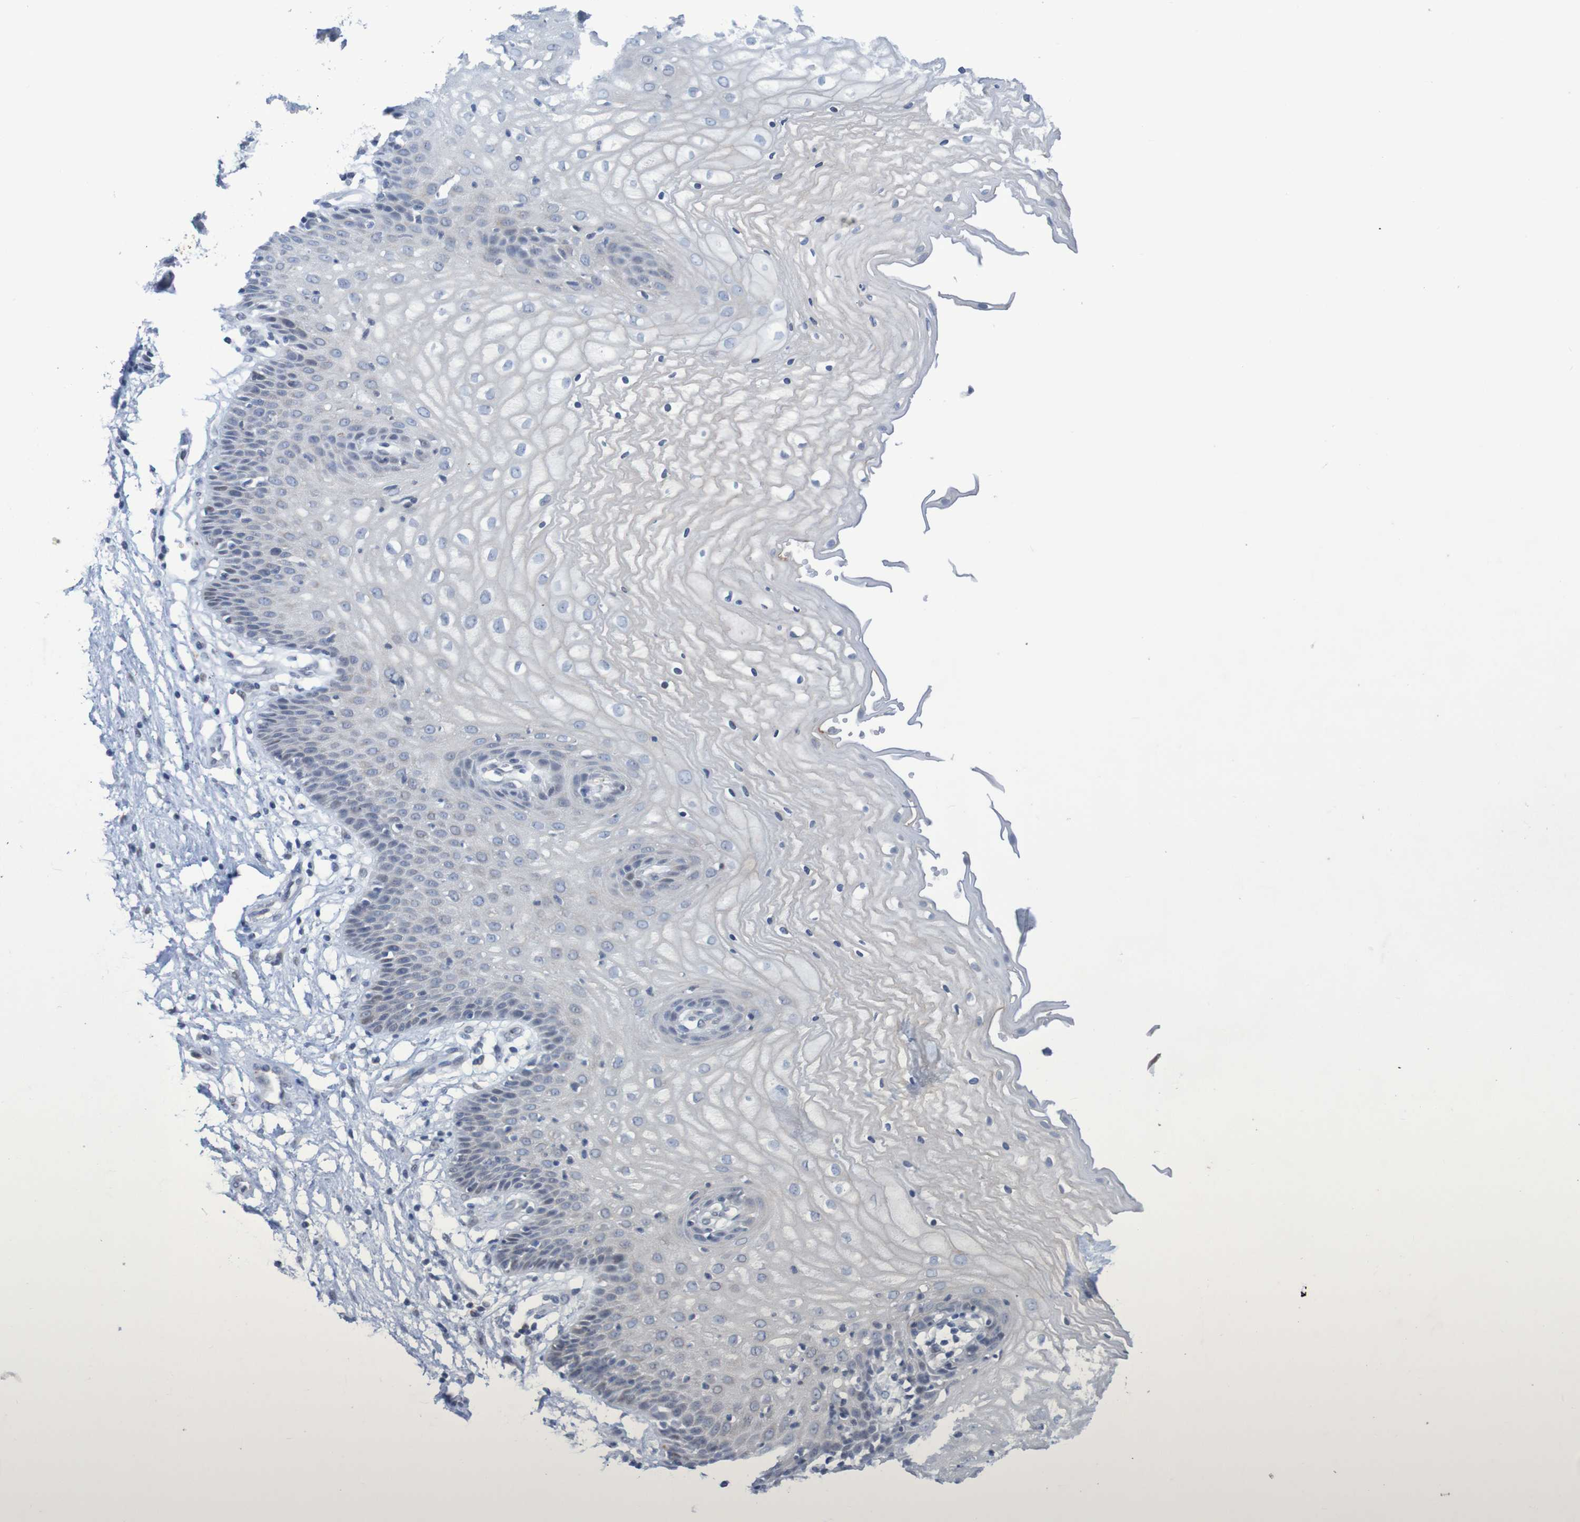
{"staining": {"intensity": "negative", "quantity": "none", "location": "none"}, "tissue": "vagina", "cell_type": "Squamous epithelial cells", "image_type": "normal", "snomed": [{"axis": "morphology", "description": "Normal tissue, NOS"}, {"axis": "topography", "description": "Vagina"}], "caption": "The immunohistochemistry (IHC) histopathology image has no significant positivity in squamous epithelial cells of vagina.", "gene": "FBP1", "patient": {"sex": "female", "age": 34}}